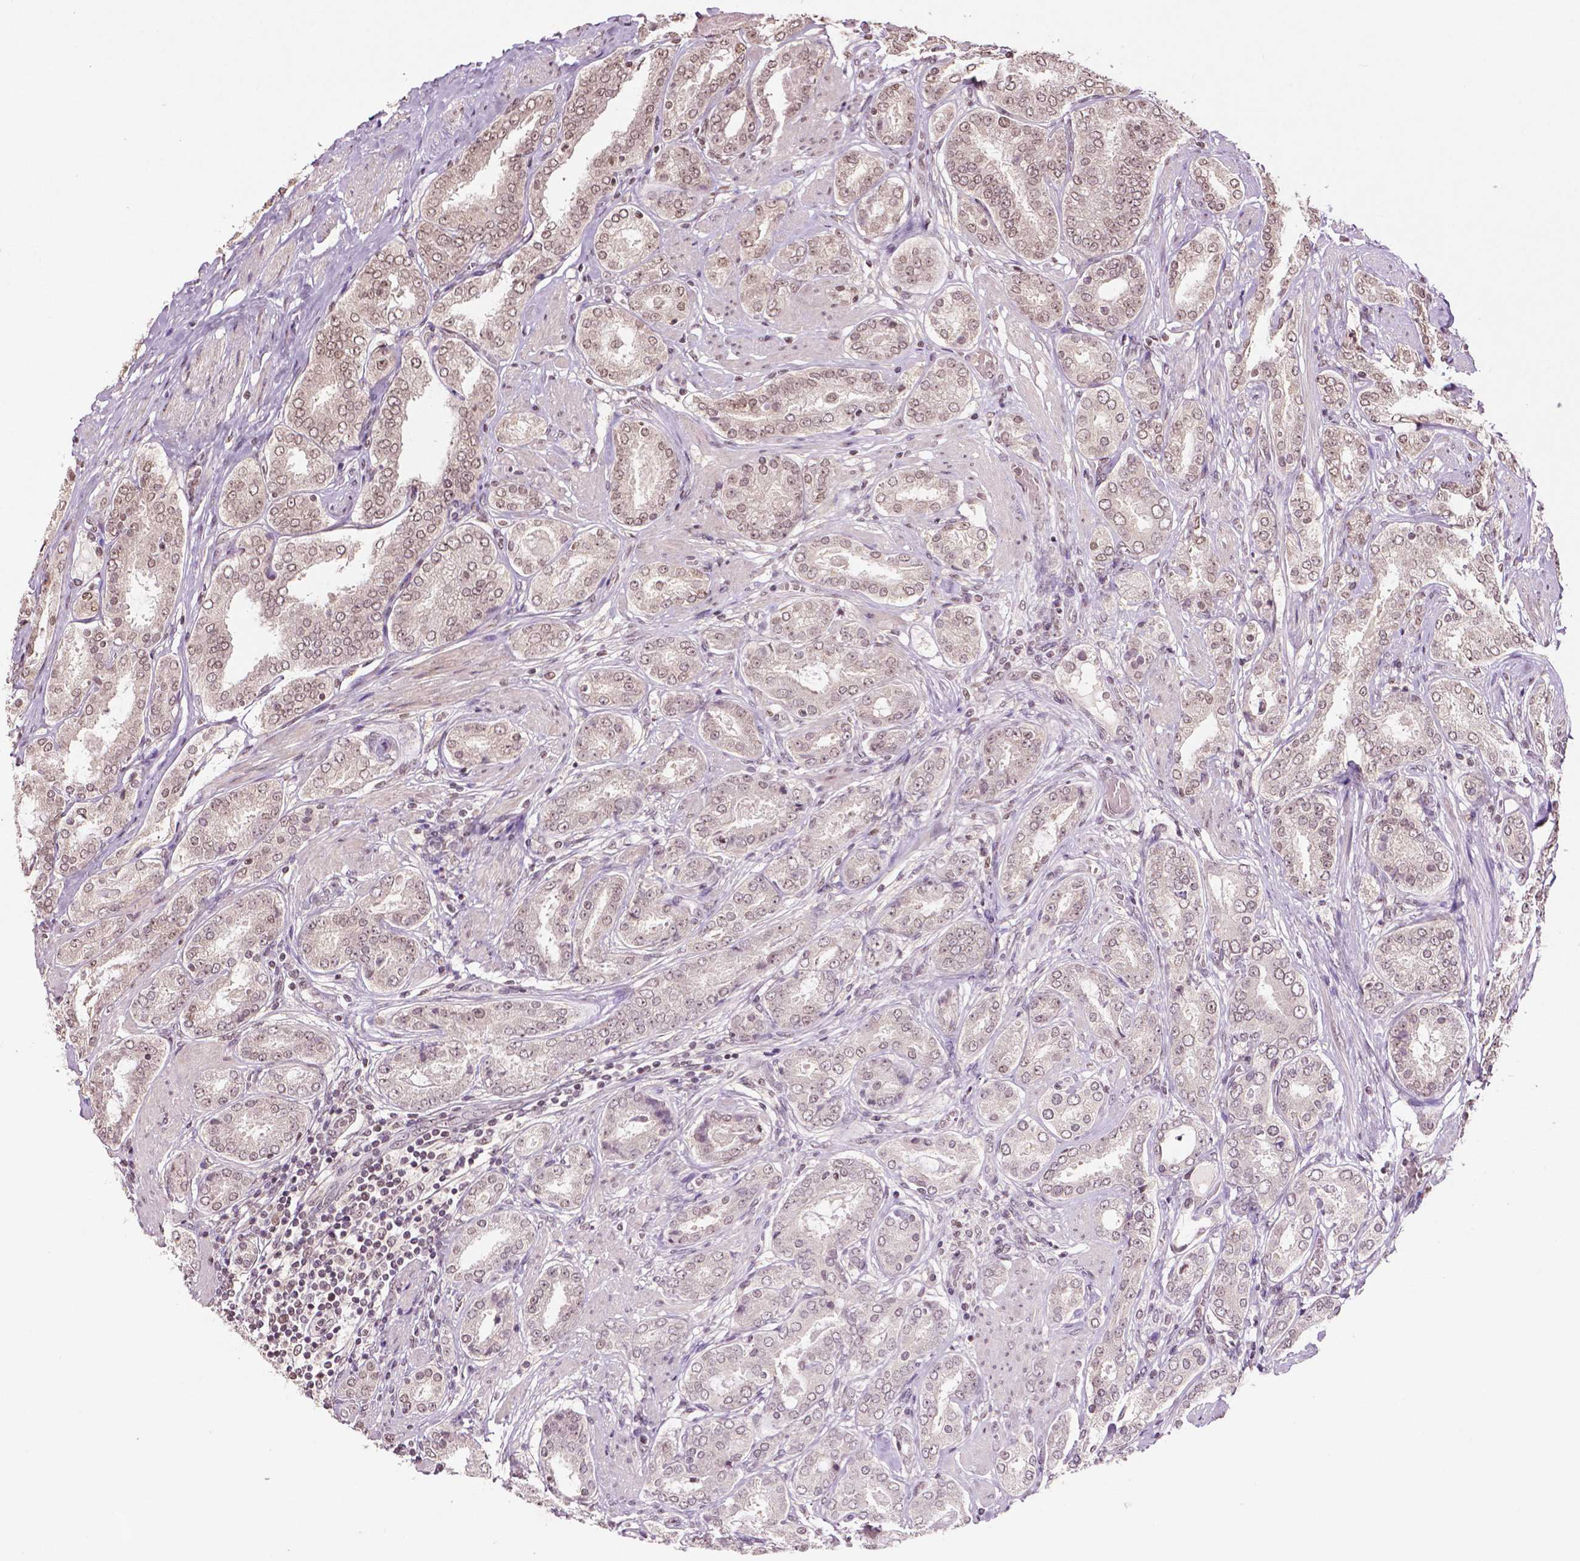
{"staining": {"intensity": "weak", "quantity": ">75%", "location": "nuclear"}, "tissue": "prostate cancer", "cell_type": "Tumor cells", "image_type": "cancer", "snomed": [{"axis": "morphology", "description": "Adenocarcinoma, High grade"}, {"axis": "topography", "description": "Prostate"}], "caption": "IHC (DAB (3,3'-diaminobenzidine)) staining of prostate cancer reveals weak nuclear protein staining in approximately >75% of tumor cells.", "gene": "DEK", "patient": {"sex": "male", "age": 63}}